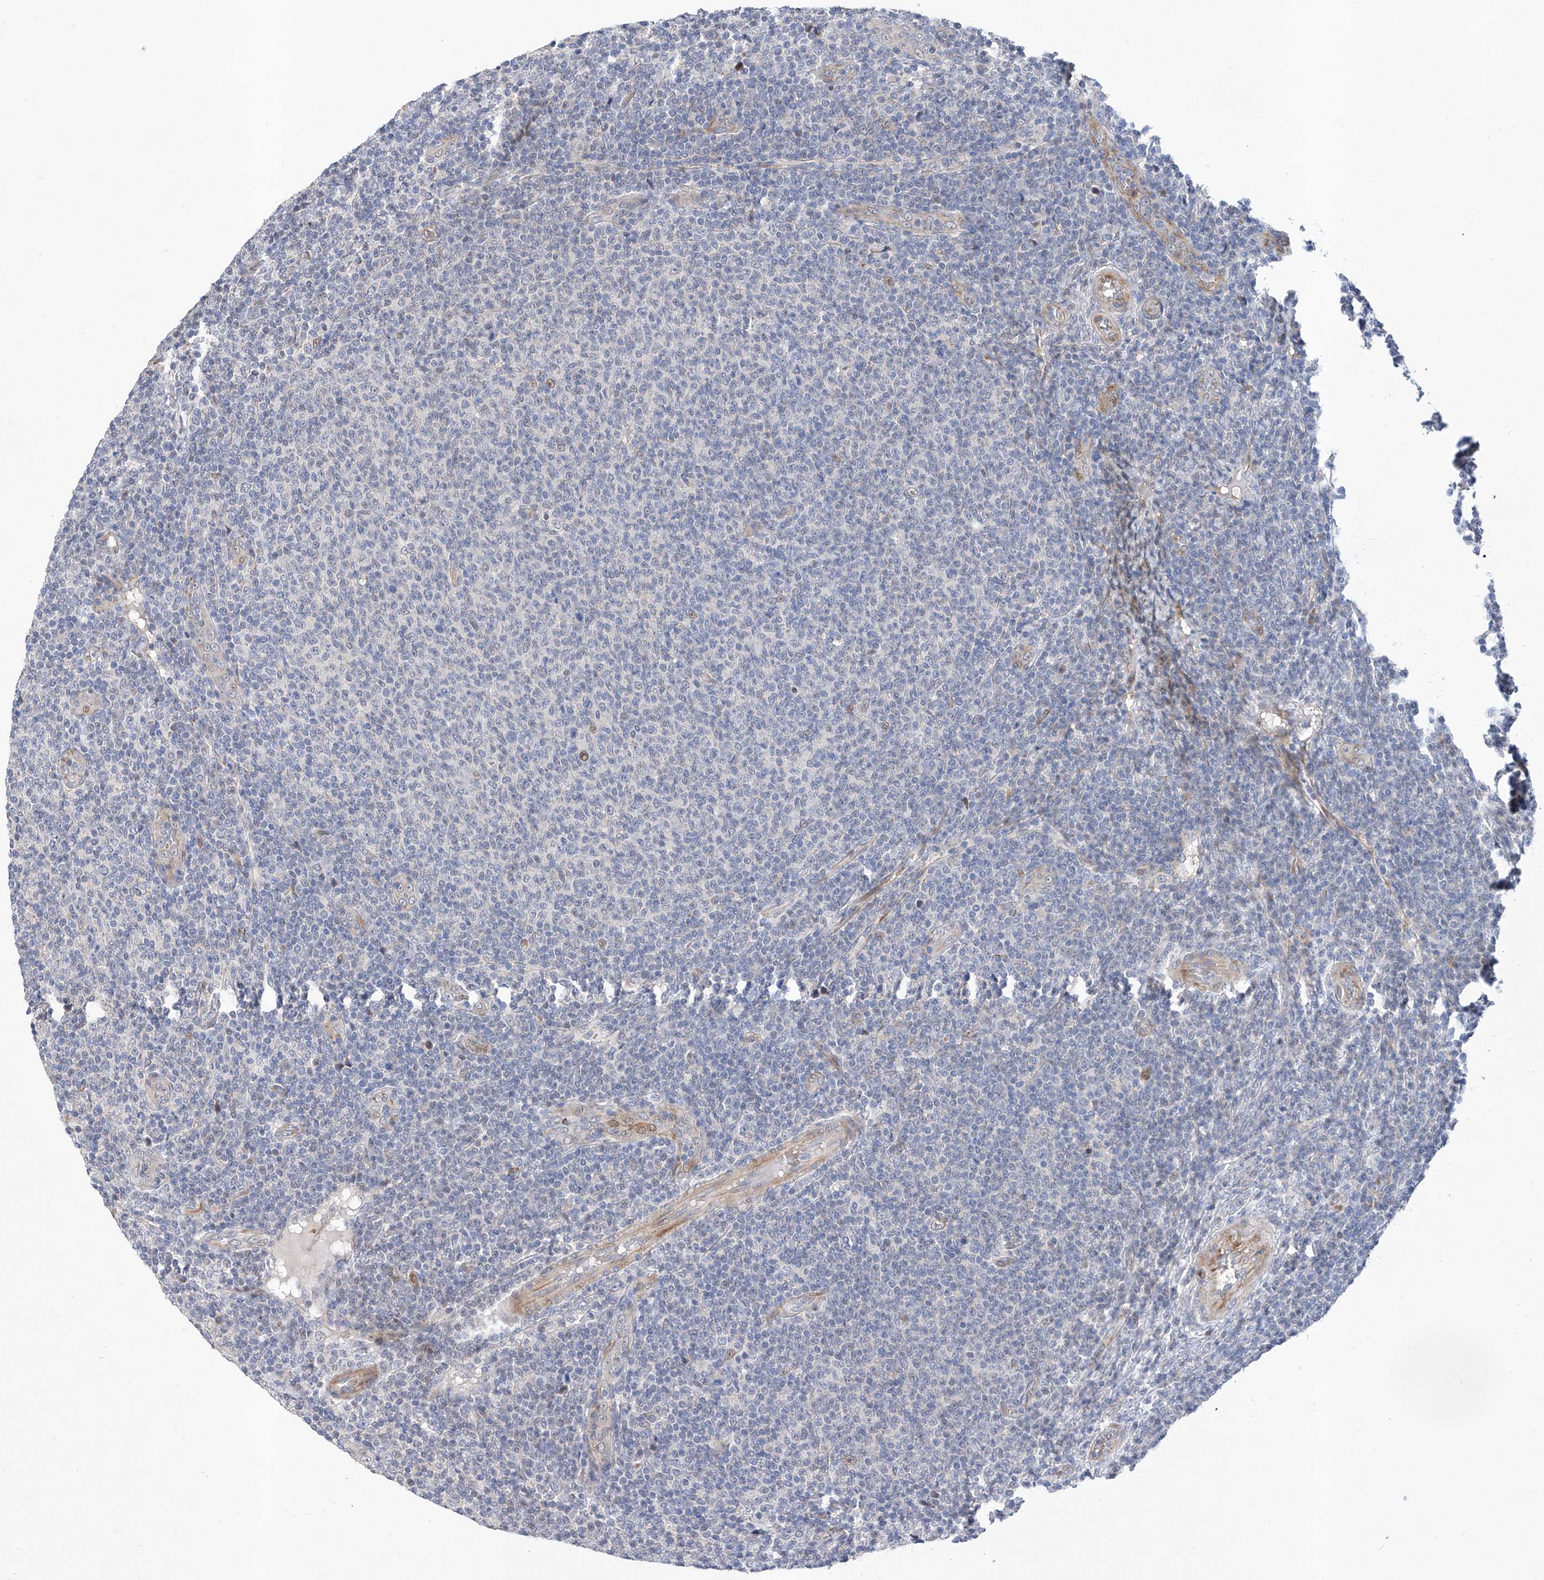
{"staining": {"intensity": "negative", "quantity": "none", "location": "none"}, "tissue": "lymphoma", "cell_type": "Tumor cells", "image_type": "cancer", "snomed": [{"axis": "morphology", "description": "Malignant lymphoma, non-Hodgkin's type, Low grade"}, {"axis": "topography", "description": "Lymph node"}], "caption": "Photomicrograph shows no significant protein expression in tumor cells of malignant lymphoma, non-Hodgkin's type (low-grade).", "gene": "FUCA2", "patient": {"sex": "male", "age": 66}}